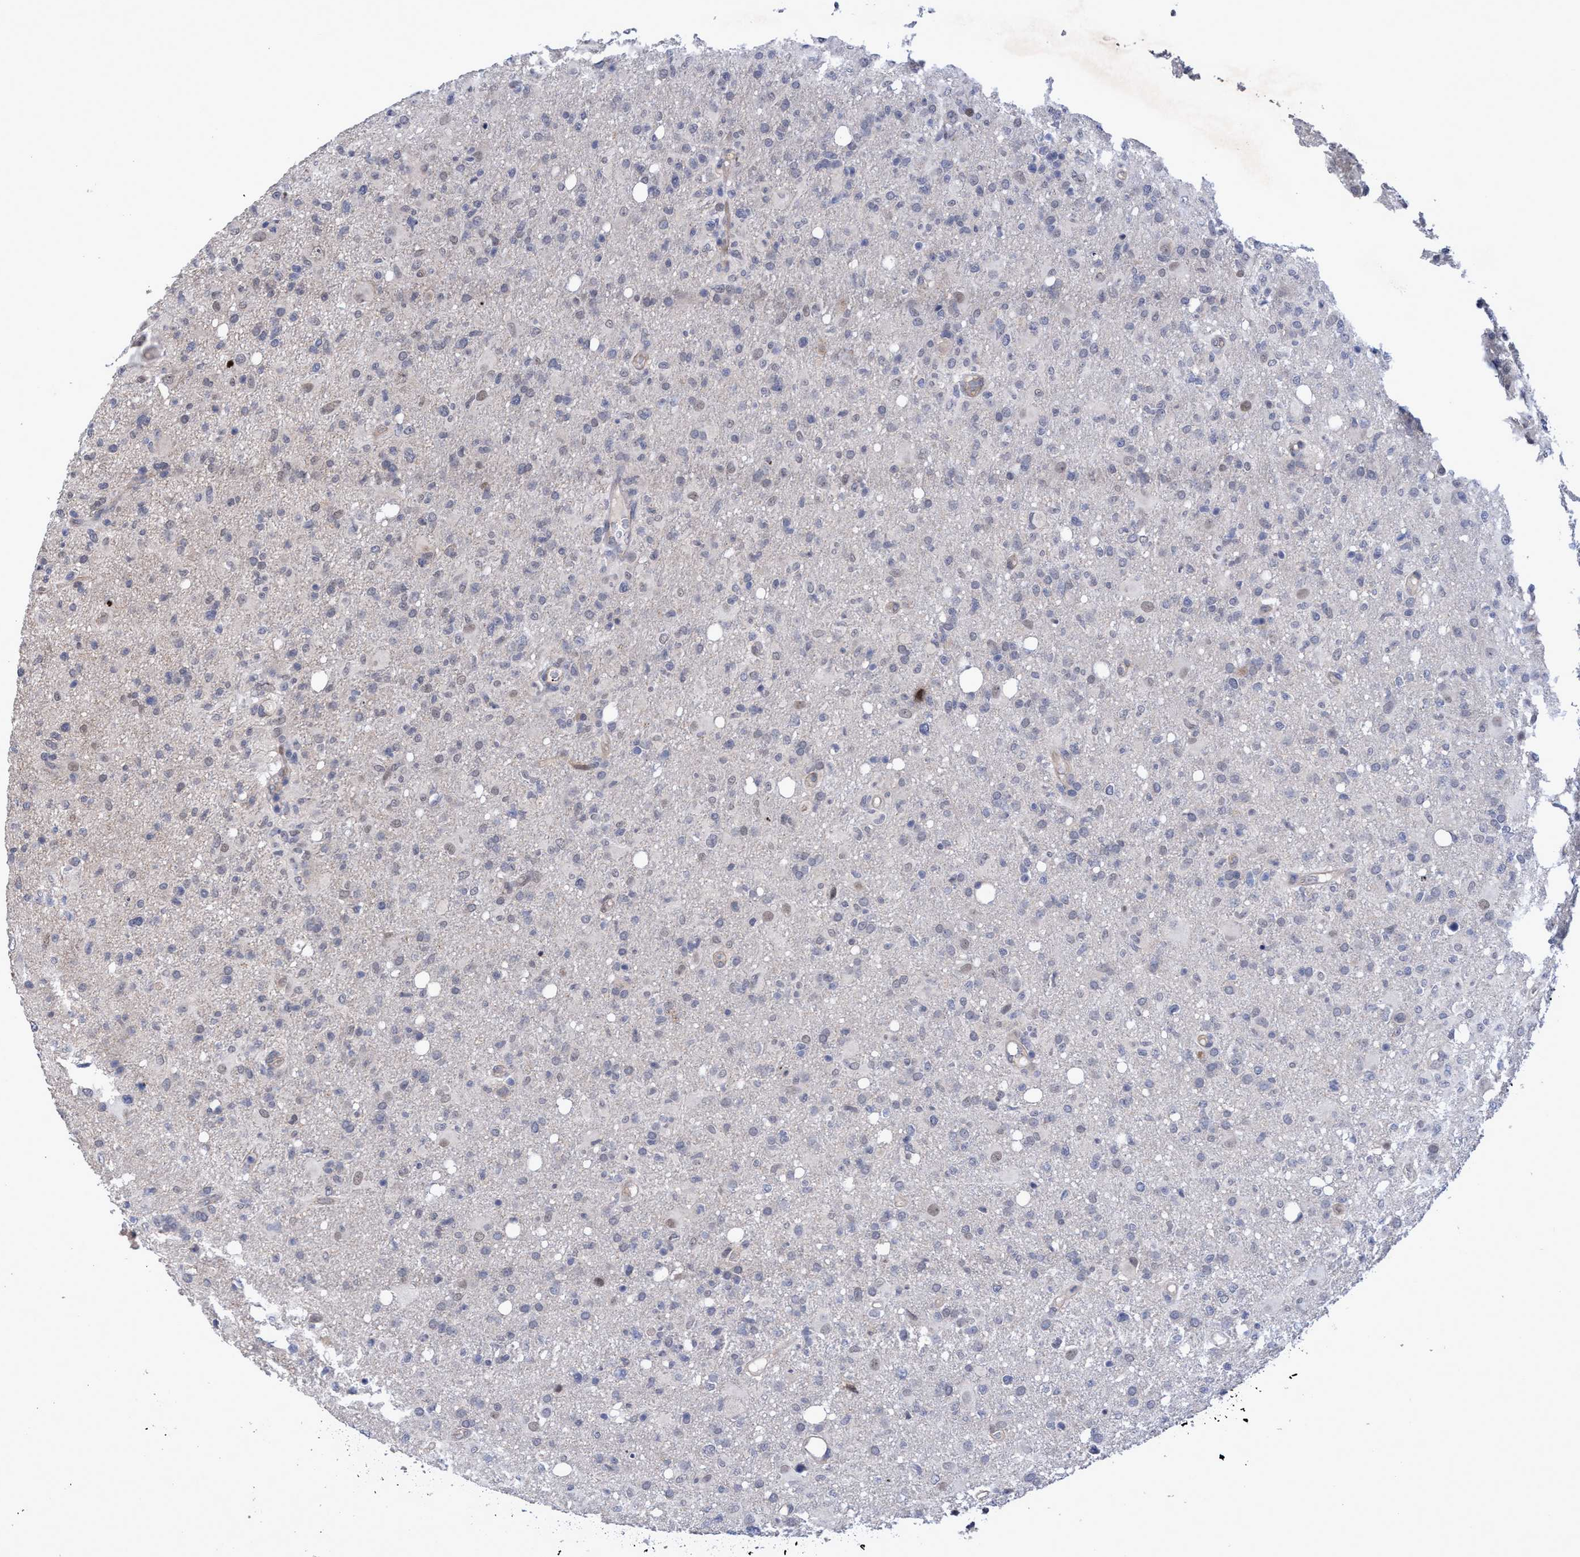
{"staining": {"intensity": "negative", "quantity": "none", "location": "none"}, "tissue": "glioma", "cell_type": "Tumor cells", "image_type": "cancer", "snomed": [{"axis": "morphology", "description": "Glioma, malignant, High grade"}, {"axis": "topography", "description": "Brain"}], "caption": "The micrograph exhibits no significant staining in tumor cells of glioma. (Brightfield microscopy of DAB (3,3'-diaminobenzidine) IHC at high magnification).", "gene": "ZNF750", "patient": {"sex": "female", "age": 57}}